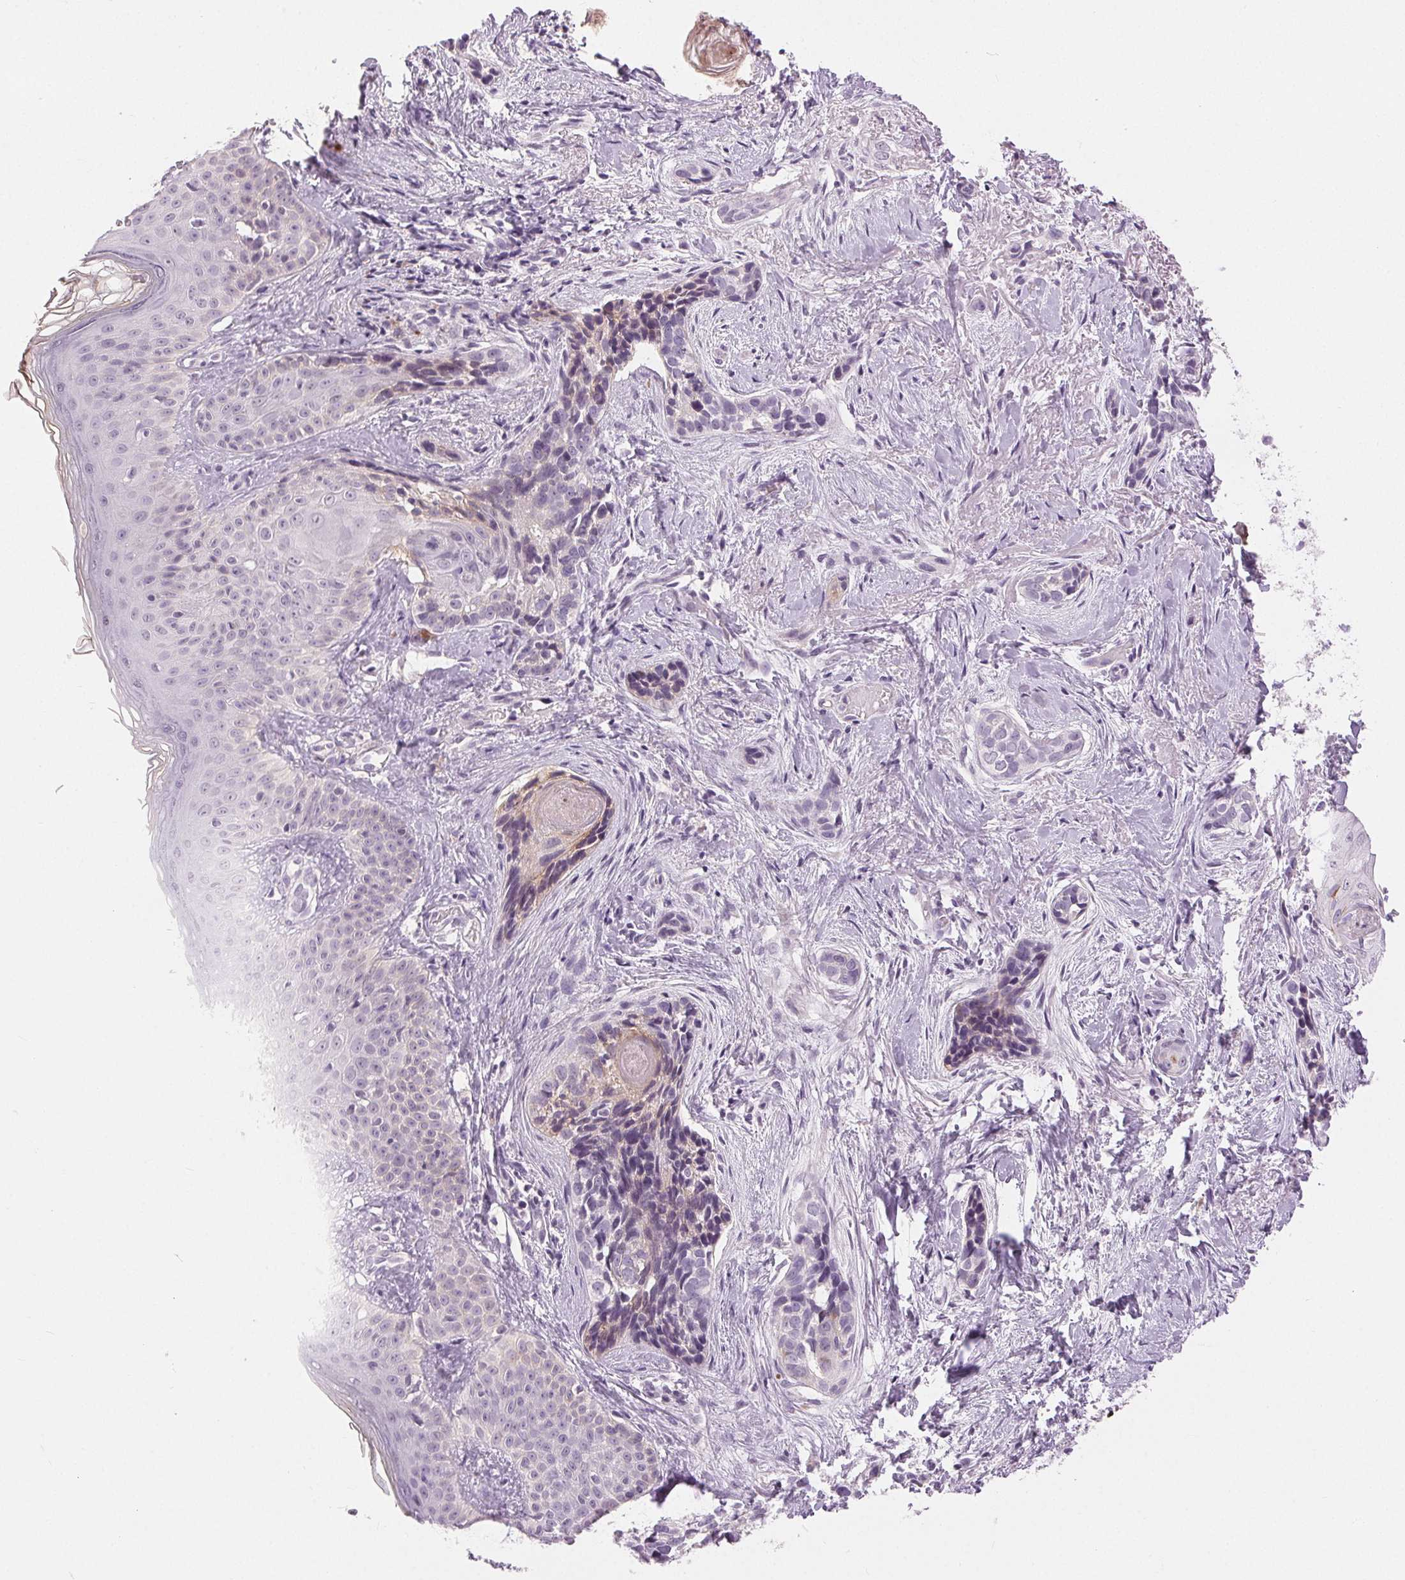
{"staining": {"intensity": "negative", "quantity": "none", "location": "none"}, "tissue": "skin cancer", "cell_type": "Tumor cells", "image_type": "cancer", "snomed": [{"axis": "morphology", "description": "Basal cell carcinoma"}, {"axis": "topography", "description": "Skin"}], "caption": "The histopathology image demonstrates no staining of tumor cells in skin cancer. (DAB immunohistochemistry visualized using brightfield microscopy, high magnification).", "gene": "DSG3", "patient": {"sex": "male", "age": 87}}